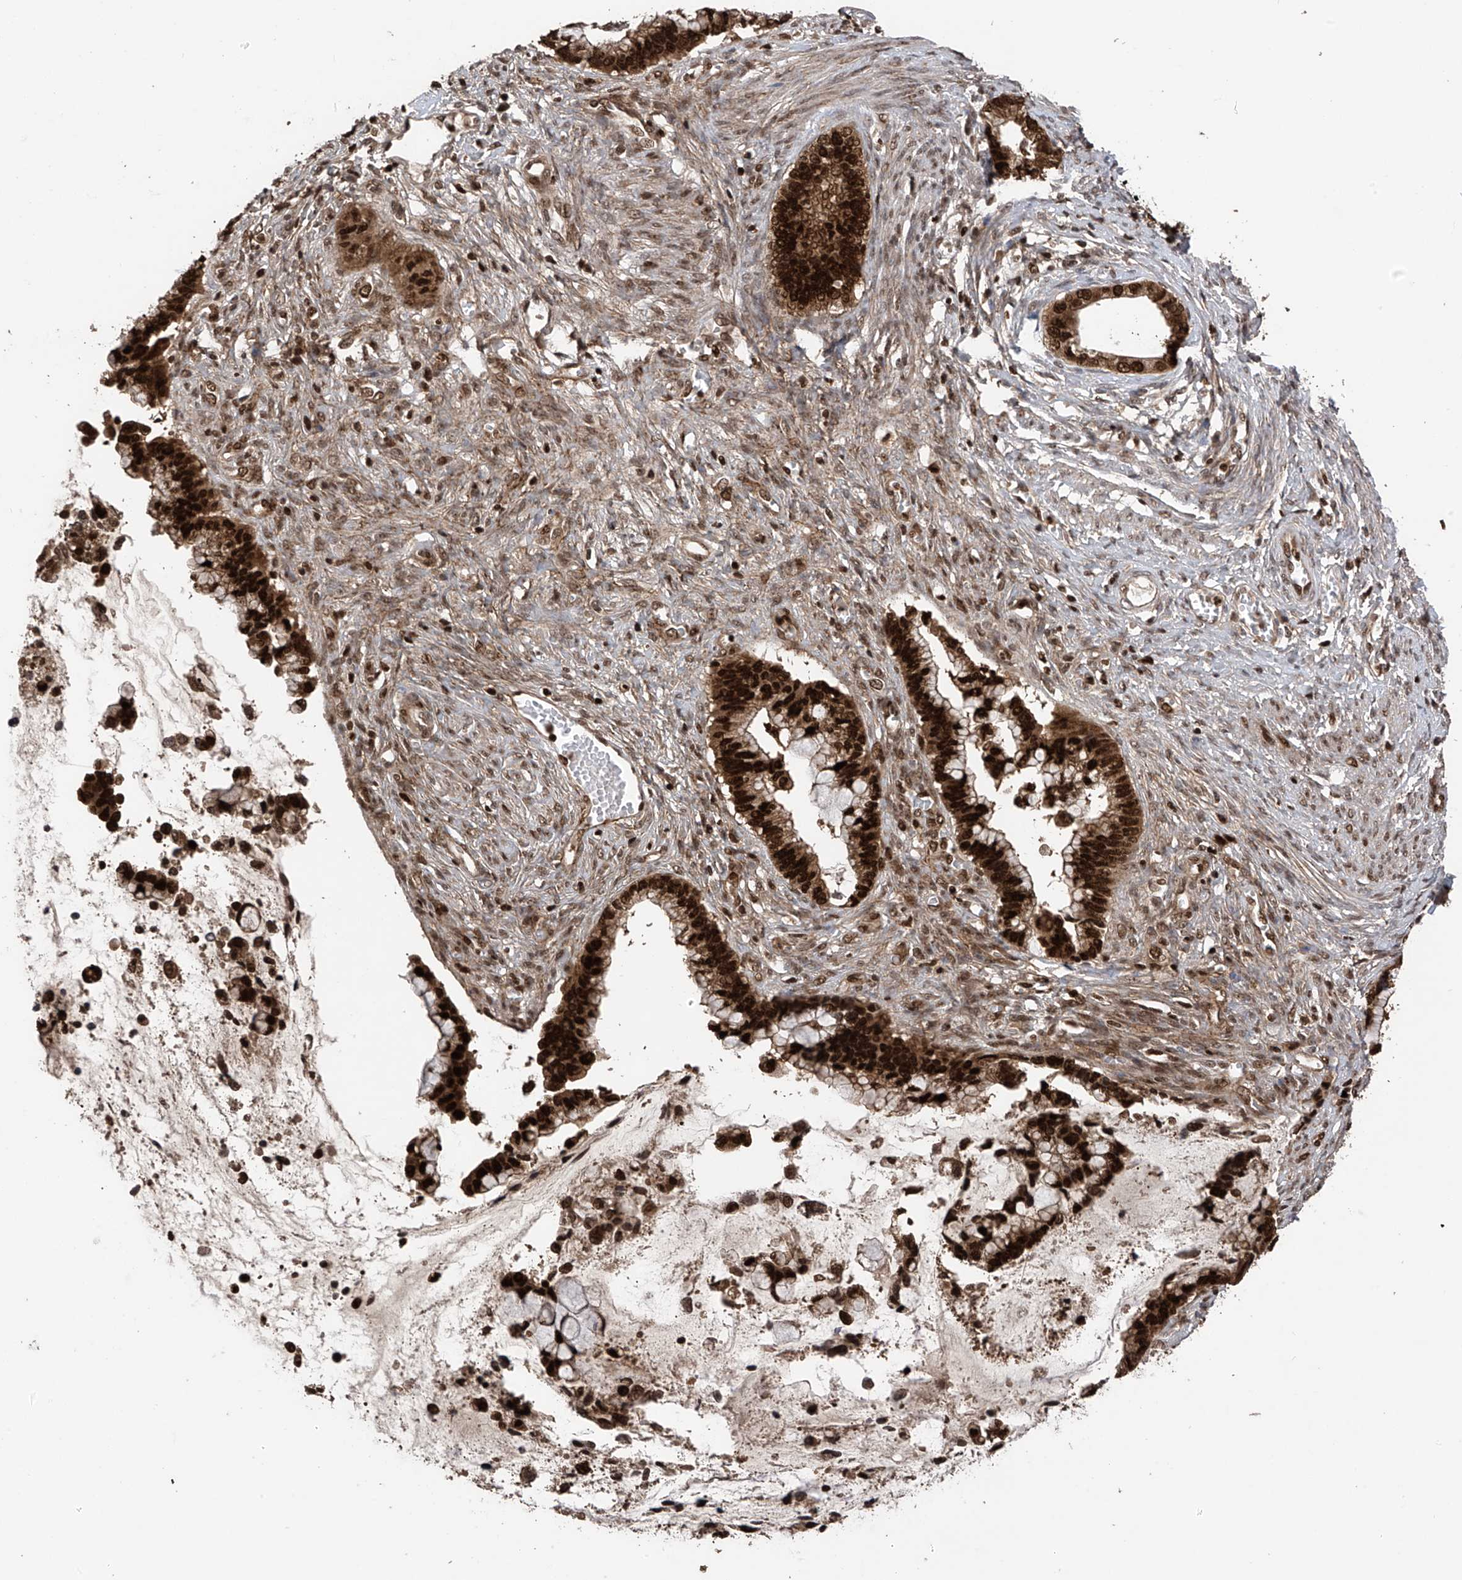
{"staining": {"intensity": "strong", "quantity": ">75%", "location": "cytoplasmic/membranous,nuclear"}, "tissue": "cervical cancer", "cell_type": "Tumor cells", "image_type": "cancer", "snomed": [{"axis": "morphology", "description": "Adenocarcinoma, NOS"}, {"axis": "topography", "description": "Cervix"}], "caption": "A micrograph showing strong cytoplasmic/membranous and nuclear expression in about >75% of tumor cells in cervical cancer (adenocarcinoma), as visualized by brown immunohistochemical staining.", "gene": "DNAJC9", "patient": {"sex": "female", "age": 44}}